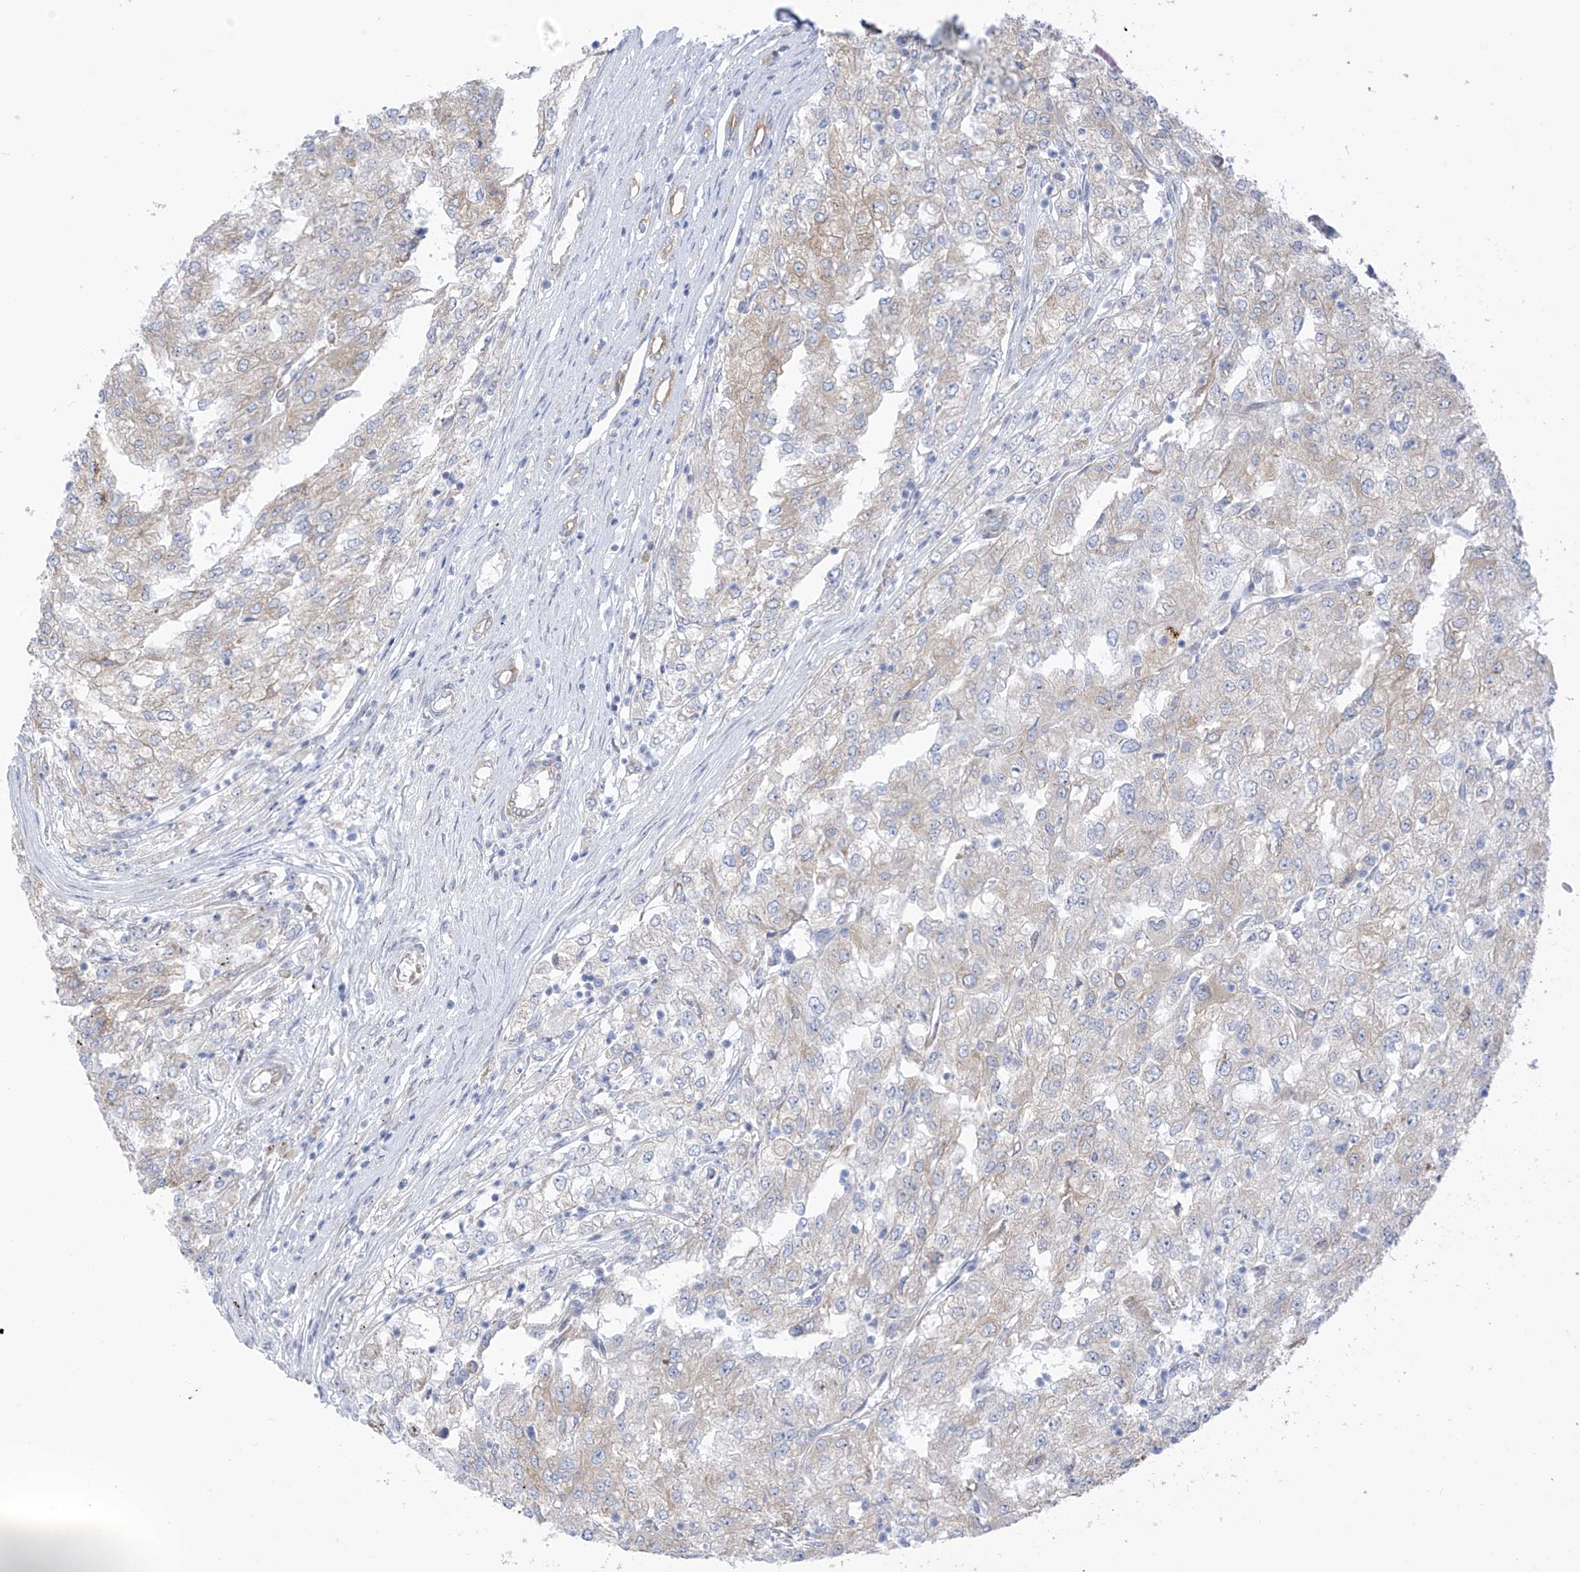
{"staining": {"intensity": "weak", "quantity": "<25%", "location": "cytoplasmic/membranous"}, "tissue": "renal cancer", "cell_type": "Tumor cells", "image_type": "cancer", "snomed": [{"axis": "morphology", "description": "Adenocarcinoma, NOS"}, {"axis": "topography", "description": "Kidney"}], "caption": "IHC histopathology image of human renal cancer (adenocarcinoma) stained for a protein (brown), which demonstrates no expression in tumor cells.", "gene": "RCN2", "patient": {"sex": "female", "age": 54}}